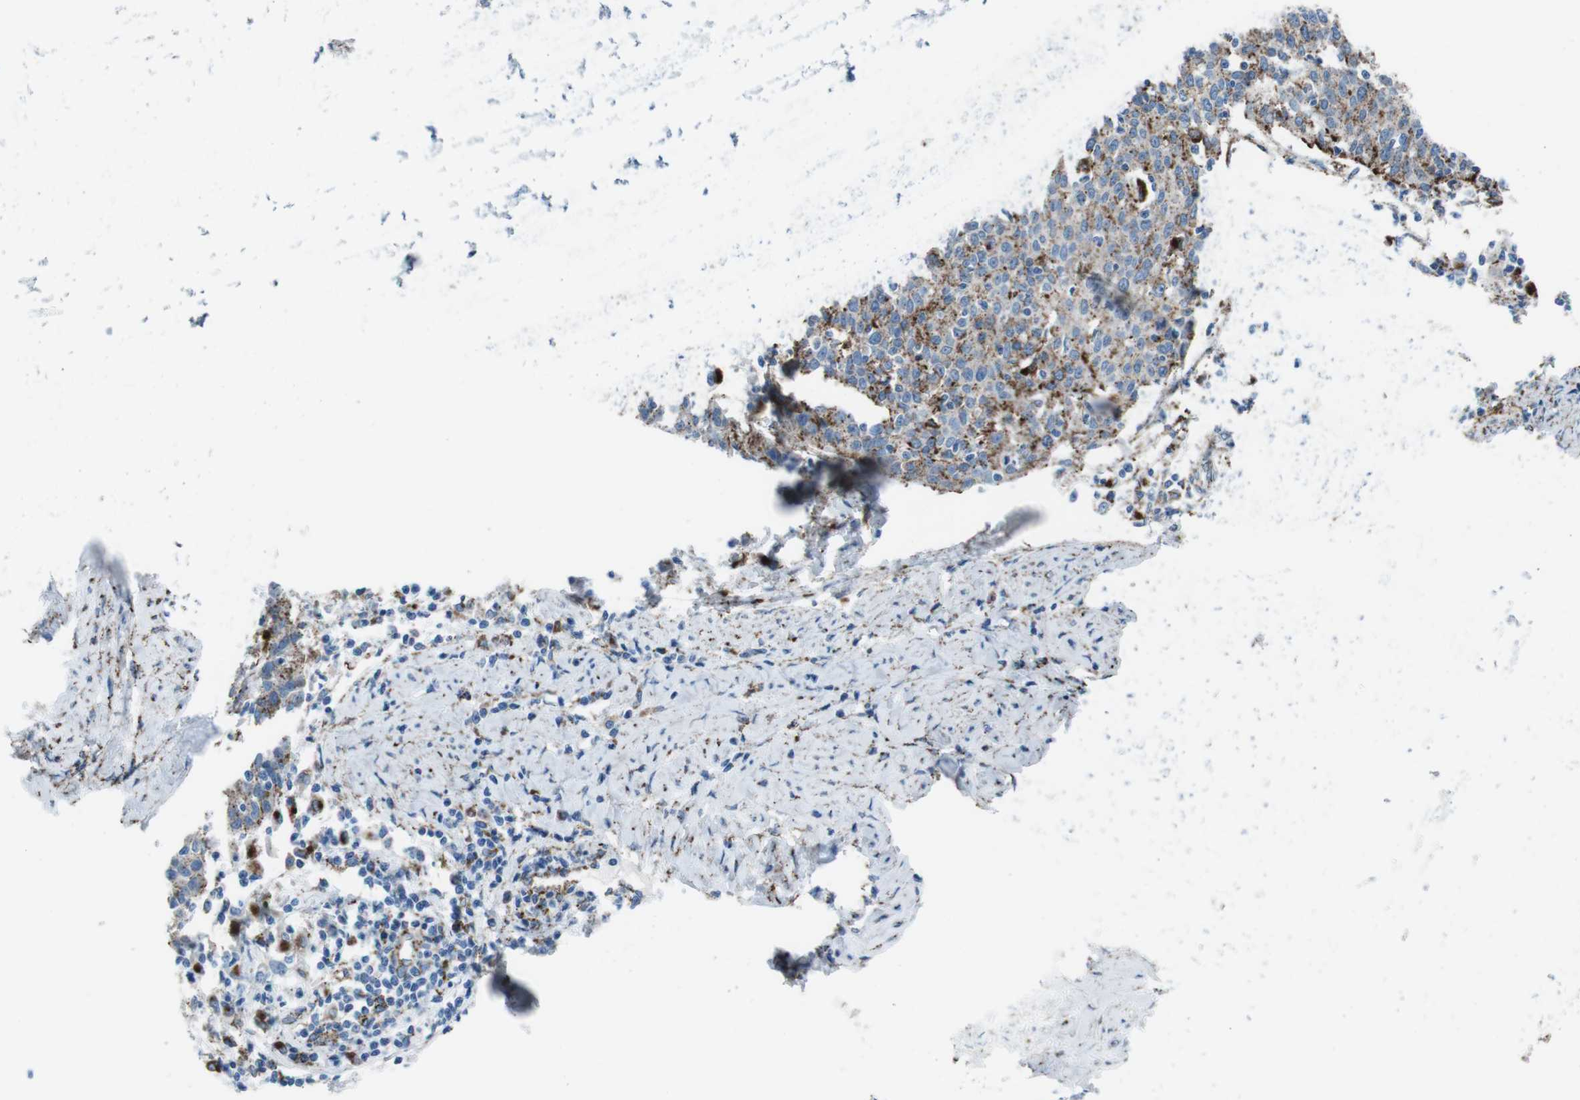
{"staining": {"intensity": "moderate", "quantity": ">75%", "location": "cytoplasmic/membranous"}, "tissue": "cervical cancer", "cell_type": "Tumor cells", "image_type": "cancer", "snomed": [{"axis": "morphology", "description": "Squamous cell carcinoma, NOS"}, {"axis": "topography", "description": "Cervix"}], "caption": "Protein staining of cervical squamous cell carcinoma tissue reveals moderate cytoplasmic/membranous staining in about >75% of tumor cells.", "gene": "SCARB2", "patient": {"sex": "female", "age": 38}}